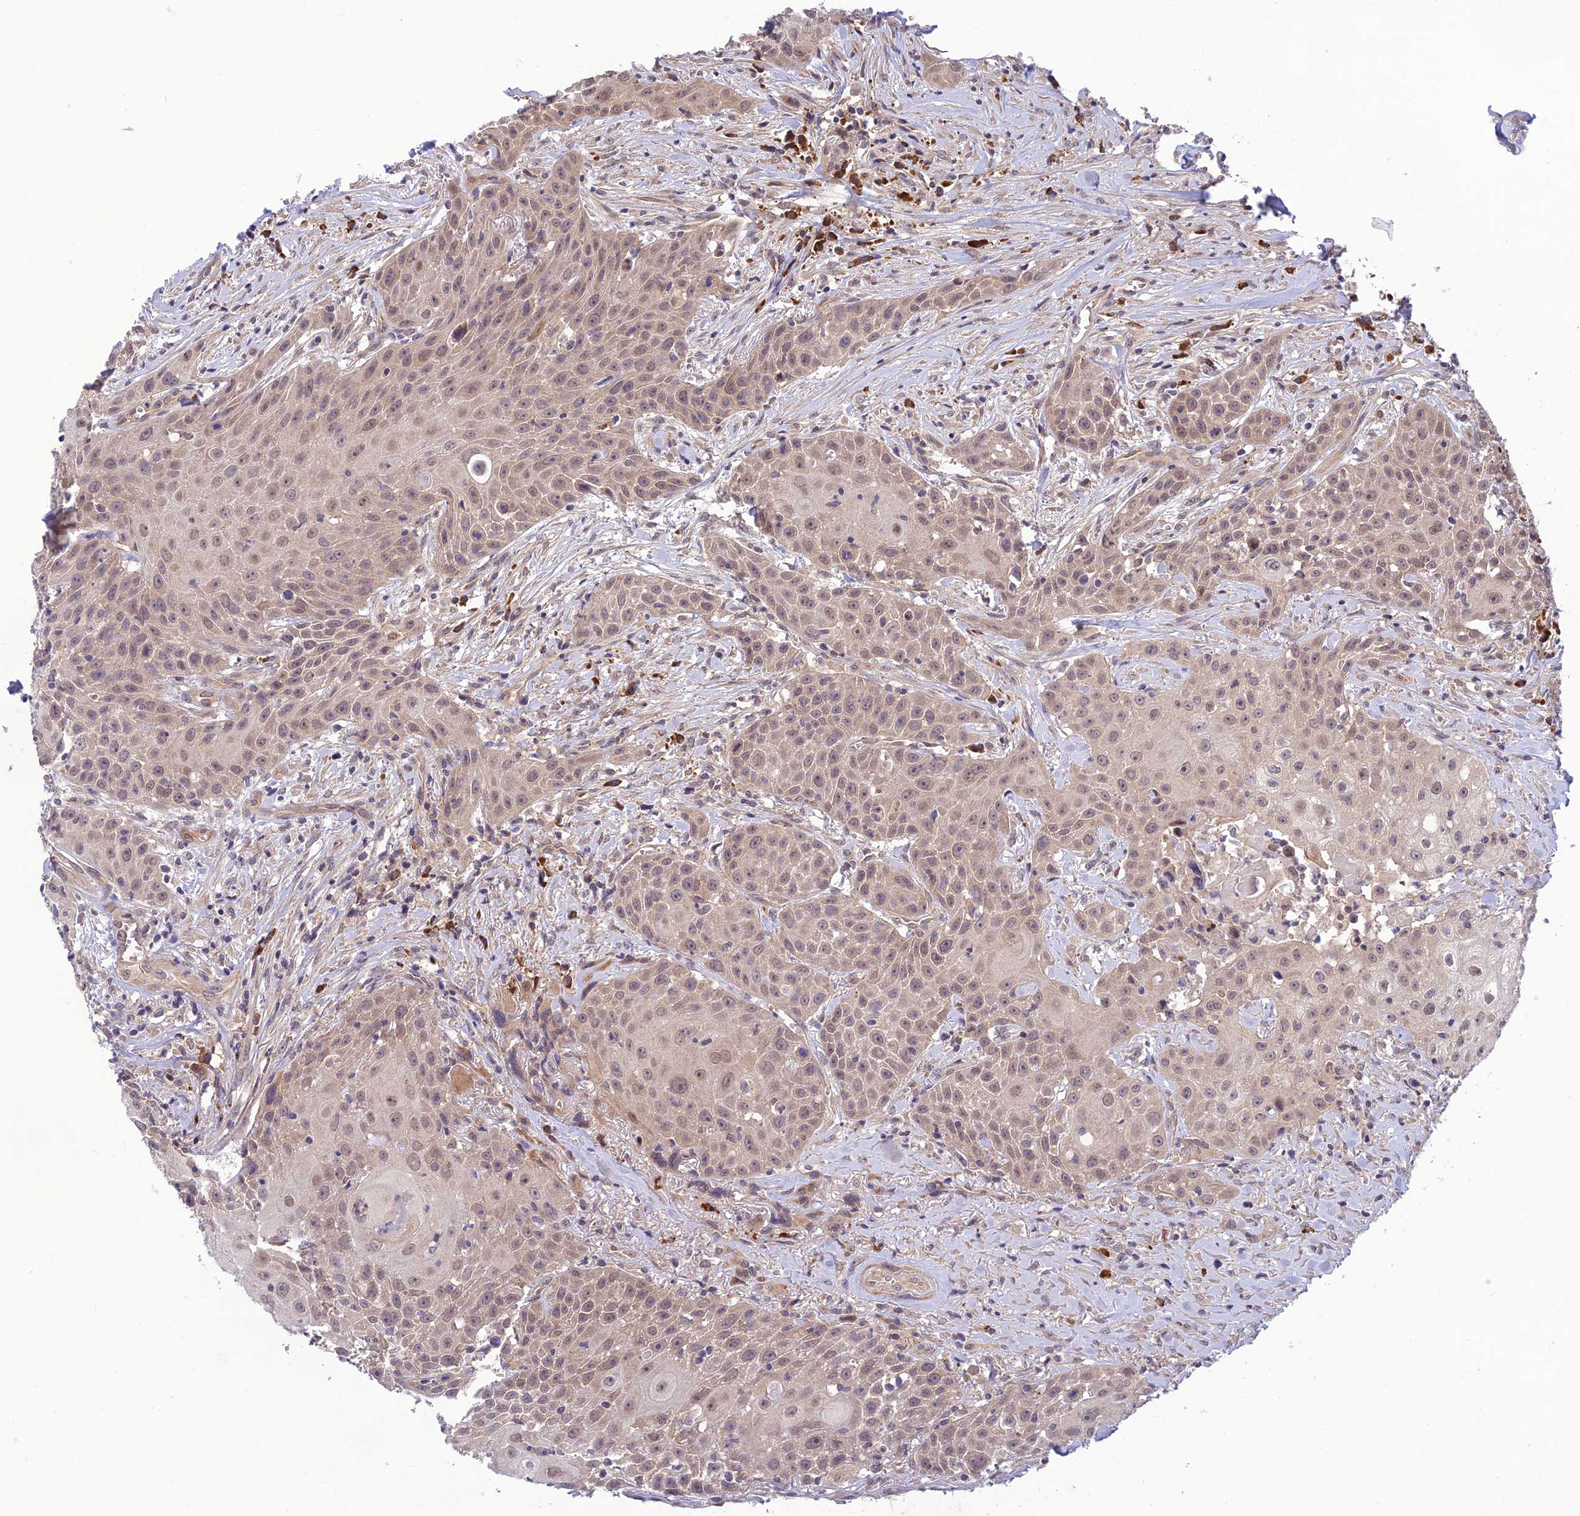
{"staining": {"intensity": "weak", "quantity": "25%-75%", "location": "nuclear"}, "tissue": "head and neck cancer", "cell_type": "Tumor cells", "image_type": "cancer", "snomed": [{"axis": "morphology", "description": "Squamous cell carcinoma, NOS"}, {"axis": "topography", "description": "Oral tissue"}, {"axis": "topography", "description": "Head-Neck"}], "caption": "A brown stain shows weak nuclear staining of a protein in head and neck cancer (squamous cell carcinoma) tumor cells.", "gene": "UROS", "patient": {"sex": "female", "age": 82}}